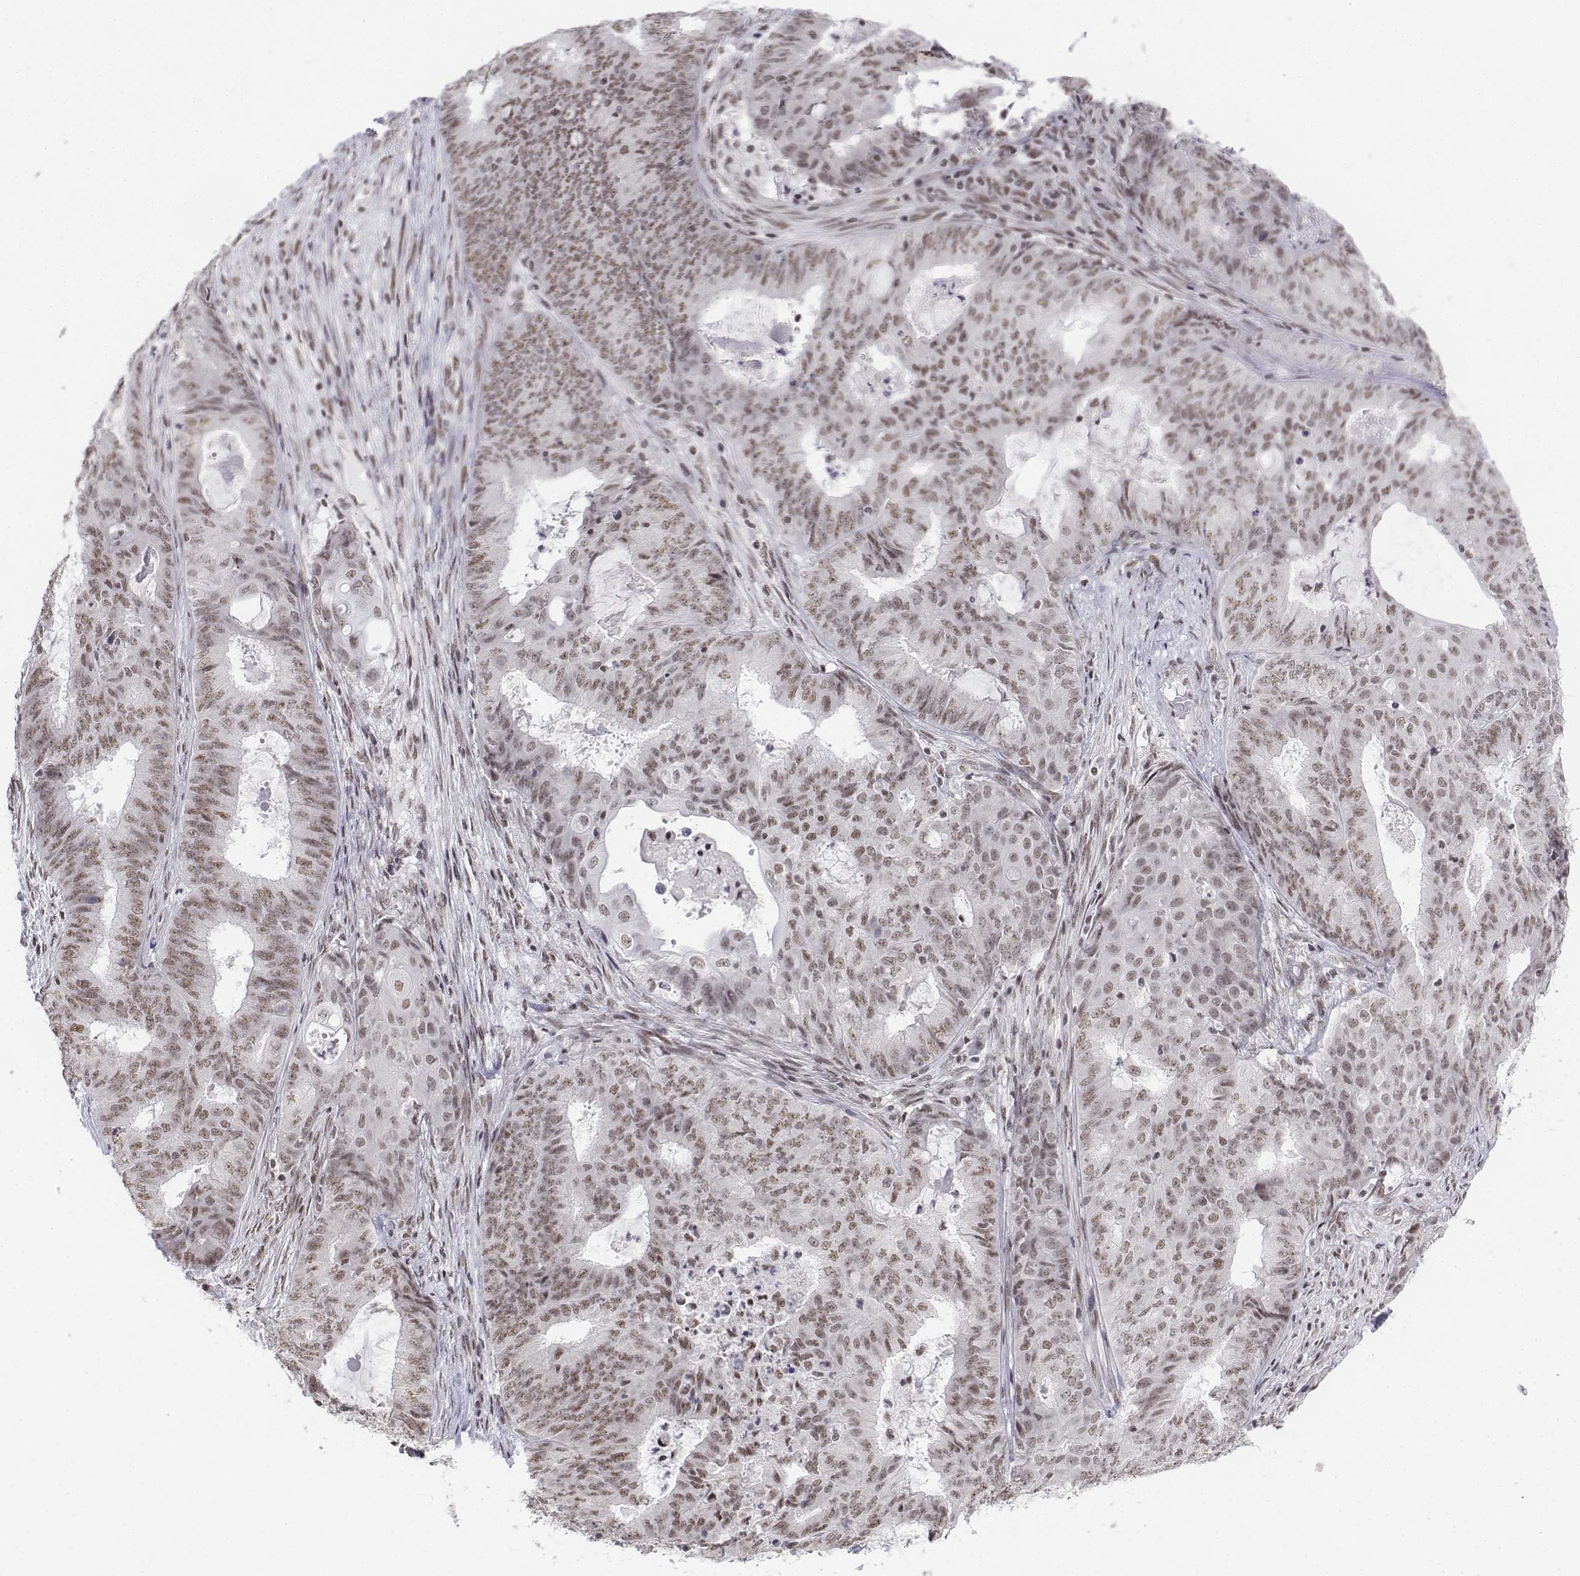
{"staining": {"intensity": "weak", "quantity": ">75%", "location": "nuclear"}, "tissue": "endometrial cancer", "cell_type": "Tumor cells", "image_type": "cancer", "snomed": [{"axis": "morphology", "description": "Adenocarcinoma, NOS"}, {"axis": "topography", "description": "Endometrium"}], "caption": "Weak nuclear staining for a protein is appreciated in approximately >75% of tumor cells of endometrial cancer using immunohistochemistry (IHC).", "gene": "SETD1A", "patient": {"sex": "female", "age": 62}}